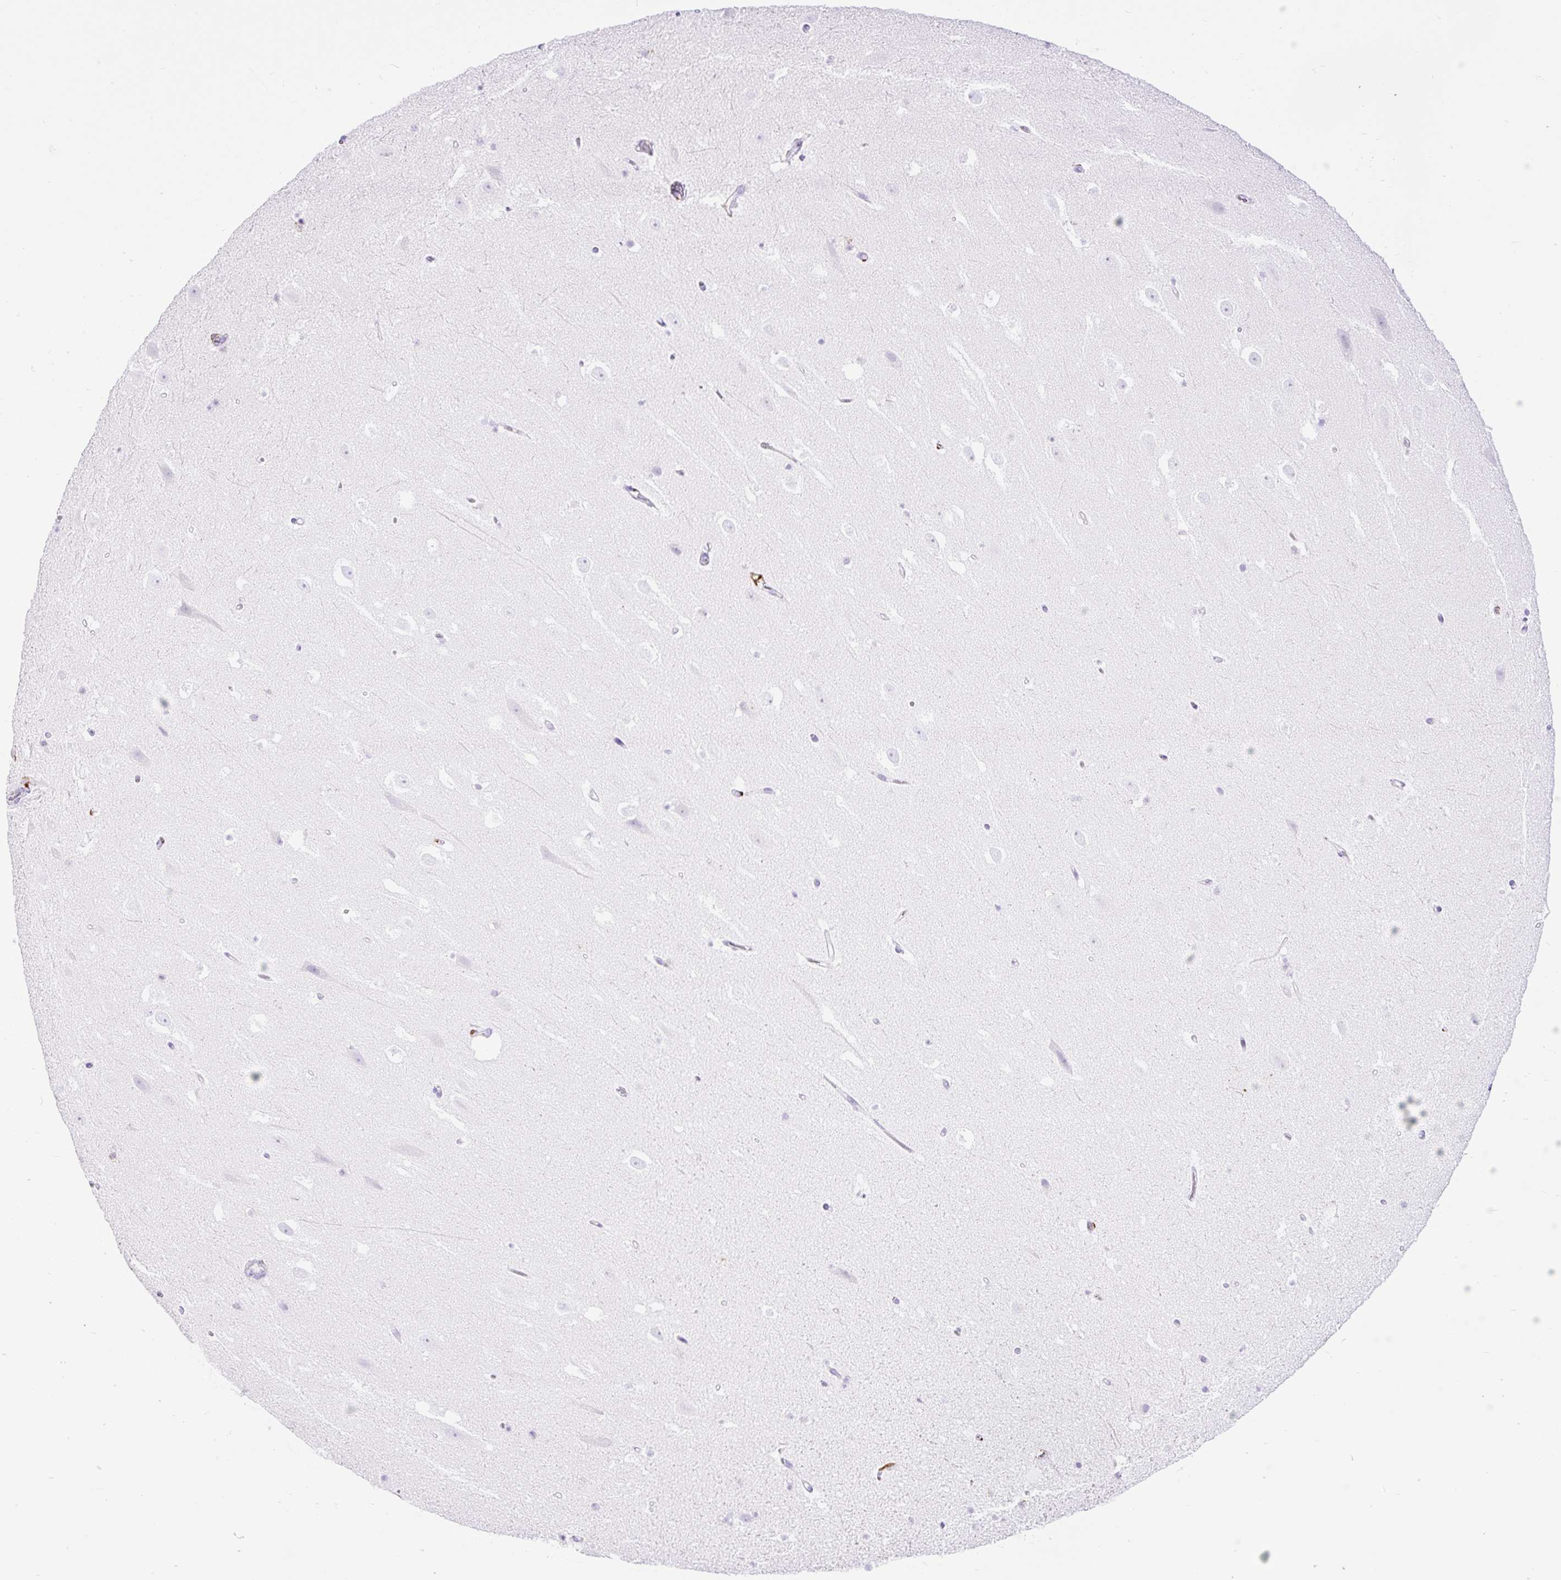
{"staining": {"intensity": "negative", "quantity": "none", "location": "none"}, "tissue": "hippocampus", "cell_type": "Glial cells", "image_type": "normal", "snomed": [{"axis": "morphology", "description": "Normal tissue, NOS"}, {"axis": "topography", "description": "Hippocampus"}], "caption": "Glial cells are negative for protein expression in benign human hippocampus. (IHC, brightfield microscopy, high magnification).", "gene": "HLA", "patient": {"sex": "male", "age": 37}}